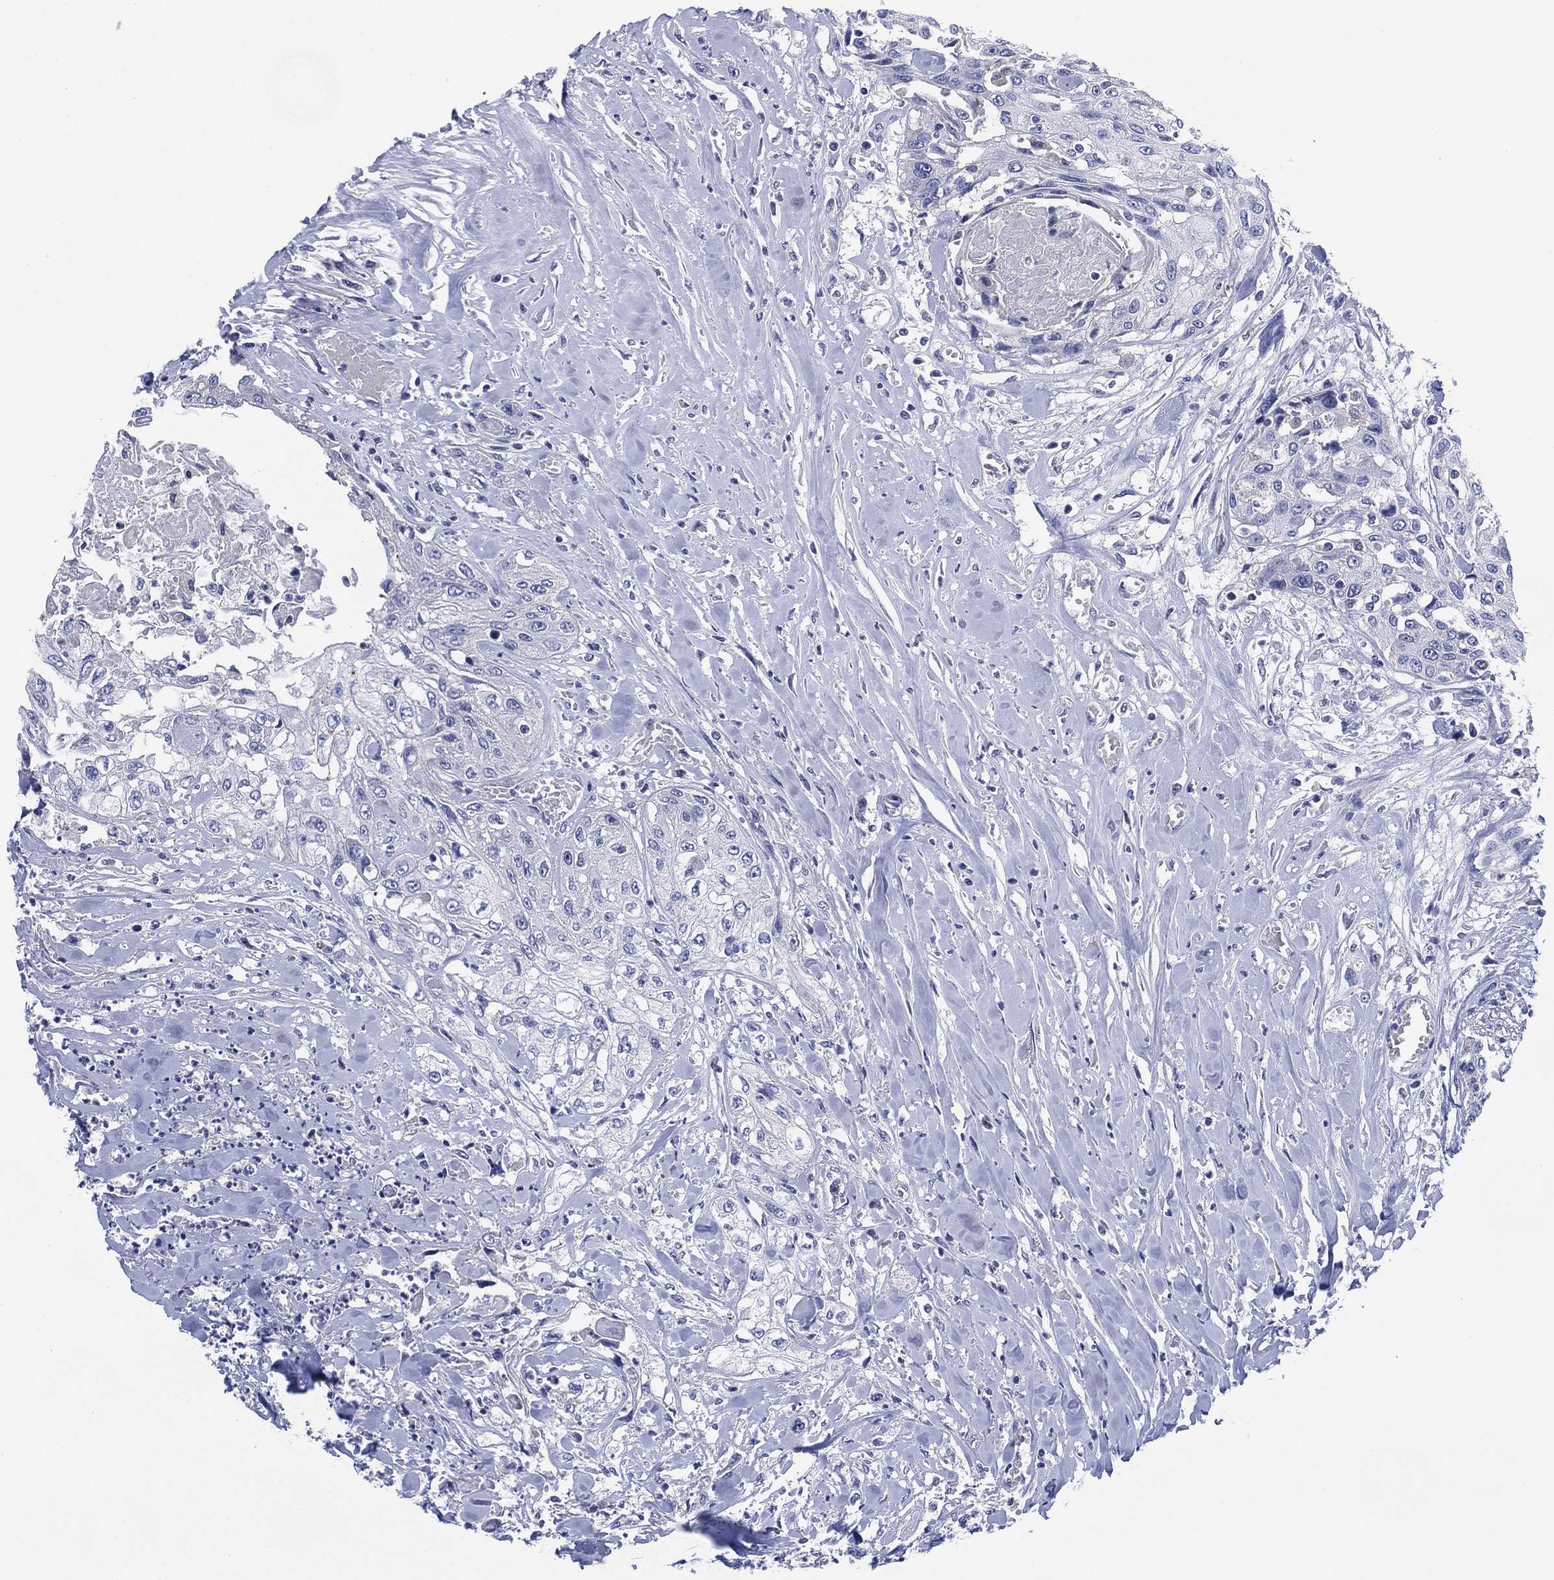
{"staining": {"intensity": "negative", "quantity": "none", "location": "none"}, "tissue": "head and neck cancer", "cell_type": "Tumor cells", "image_type": "cancer", "snomed": [{"axis": "morphology", "description": "Normal tissue, NOS"}, {"axis": "morphology", "description": "Squamous cell carcinoma, NOS"}, {"axis": "topography", "description": "Oral tissue"}, {"axis": "topography", "description": "Peripheral nerve tissue"}, {"axis": "topography", "description": "Head-Neck"}], "caption": "There is no significant positivity in tumor cells of head and neck squamous cell carcinoma.", "gene": "CHRNA3", "patient": {"sex": "female", "age": 59}}